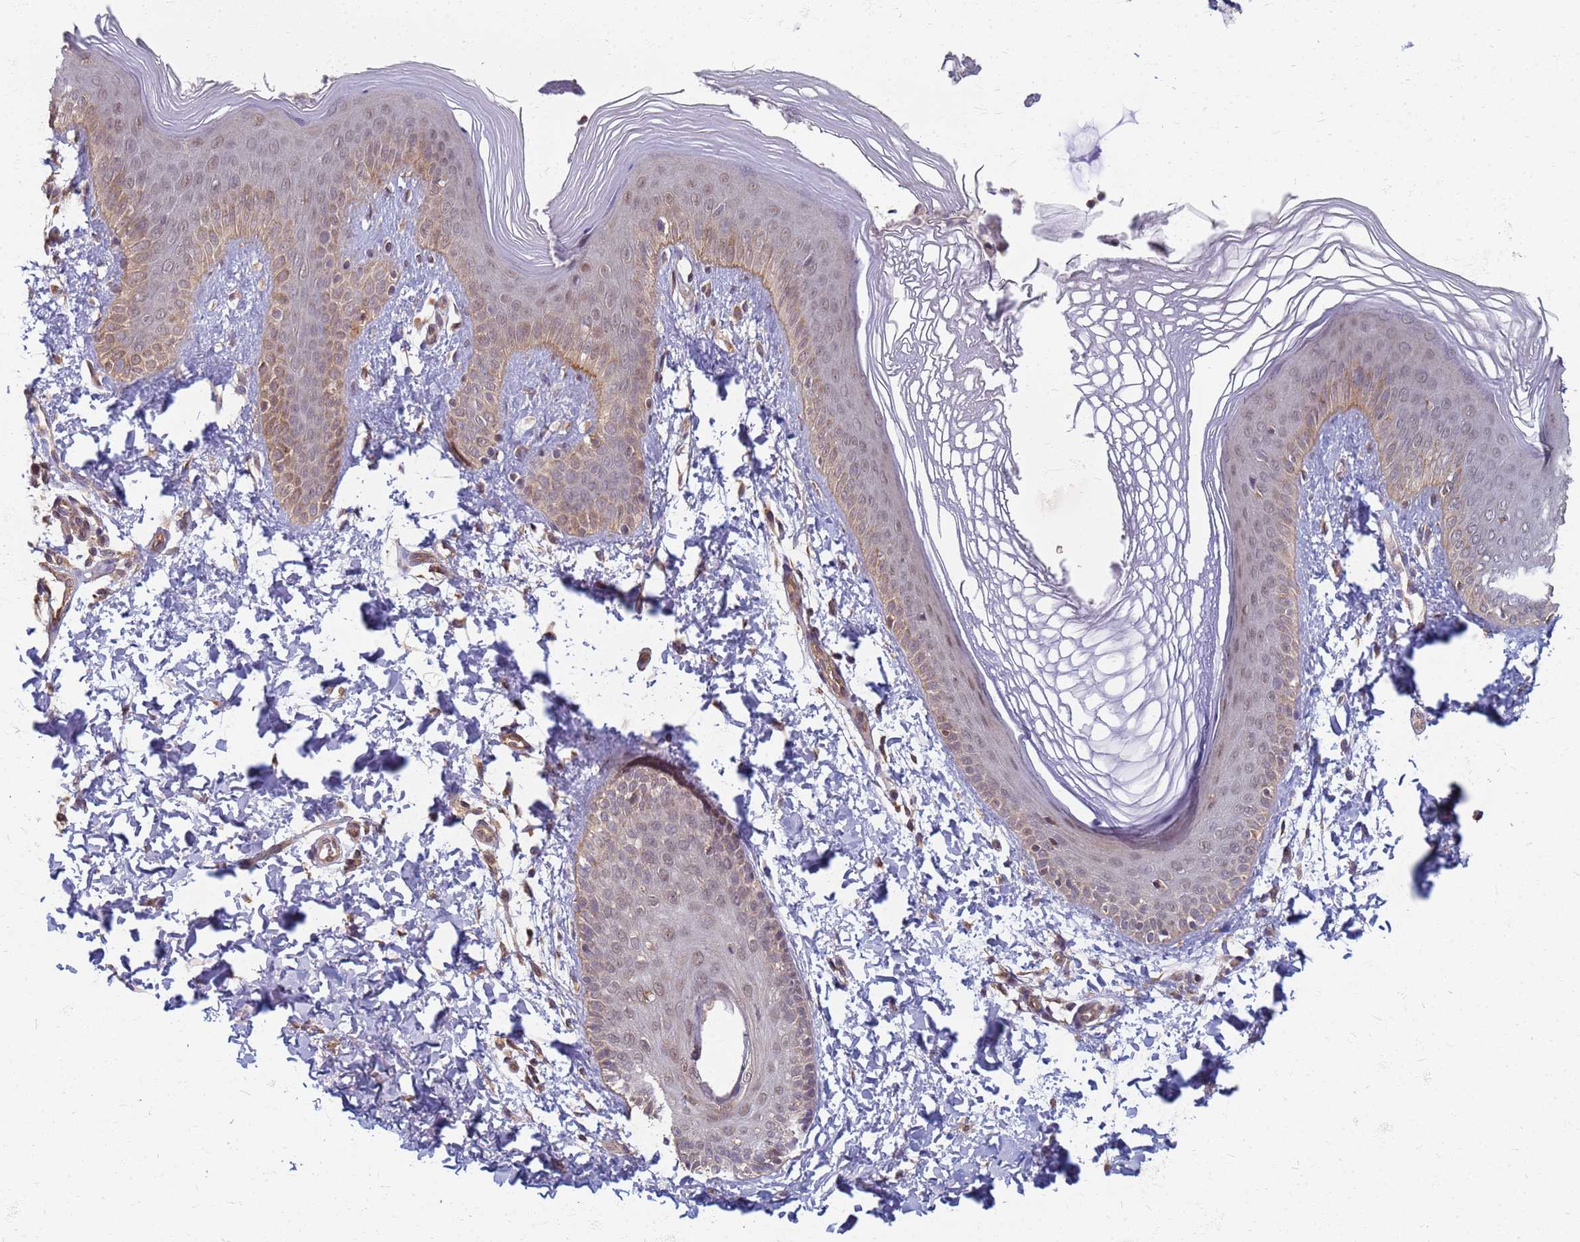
{"staining": {"intensity": "moderate", "quantity": "25%-75%", "location": "cytoplasmic/membranous,nuclear"}, "tissue": "skin", "cell_type": "Epidermal cells", "image_type": "normal", "snomed": [{"axis": "morphology", "description": "Normal tissue, NOS"}, {"axis": "morphology", "description": "Inflammation, NOS"}, {"axis": "topography", "description": "Soft tissue"}, {"axis": "topography", "description": "Anal"}], "caption": "IHC (DAB (3,3'-diaminobenzidine)) staining of unremarkable skin demonstrates moderate cytoplasmic/membranous,nuclear protein positivity in approximately 25%-75% of epidermal cells.", "gene": "ITGB4", "patient": {"sex": "female", "age": 15}}